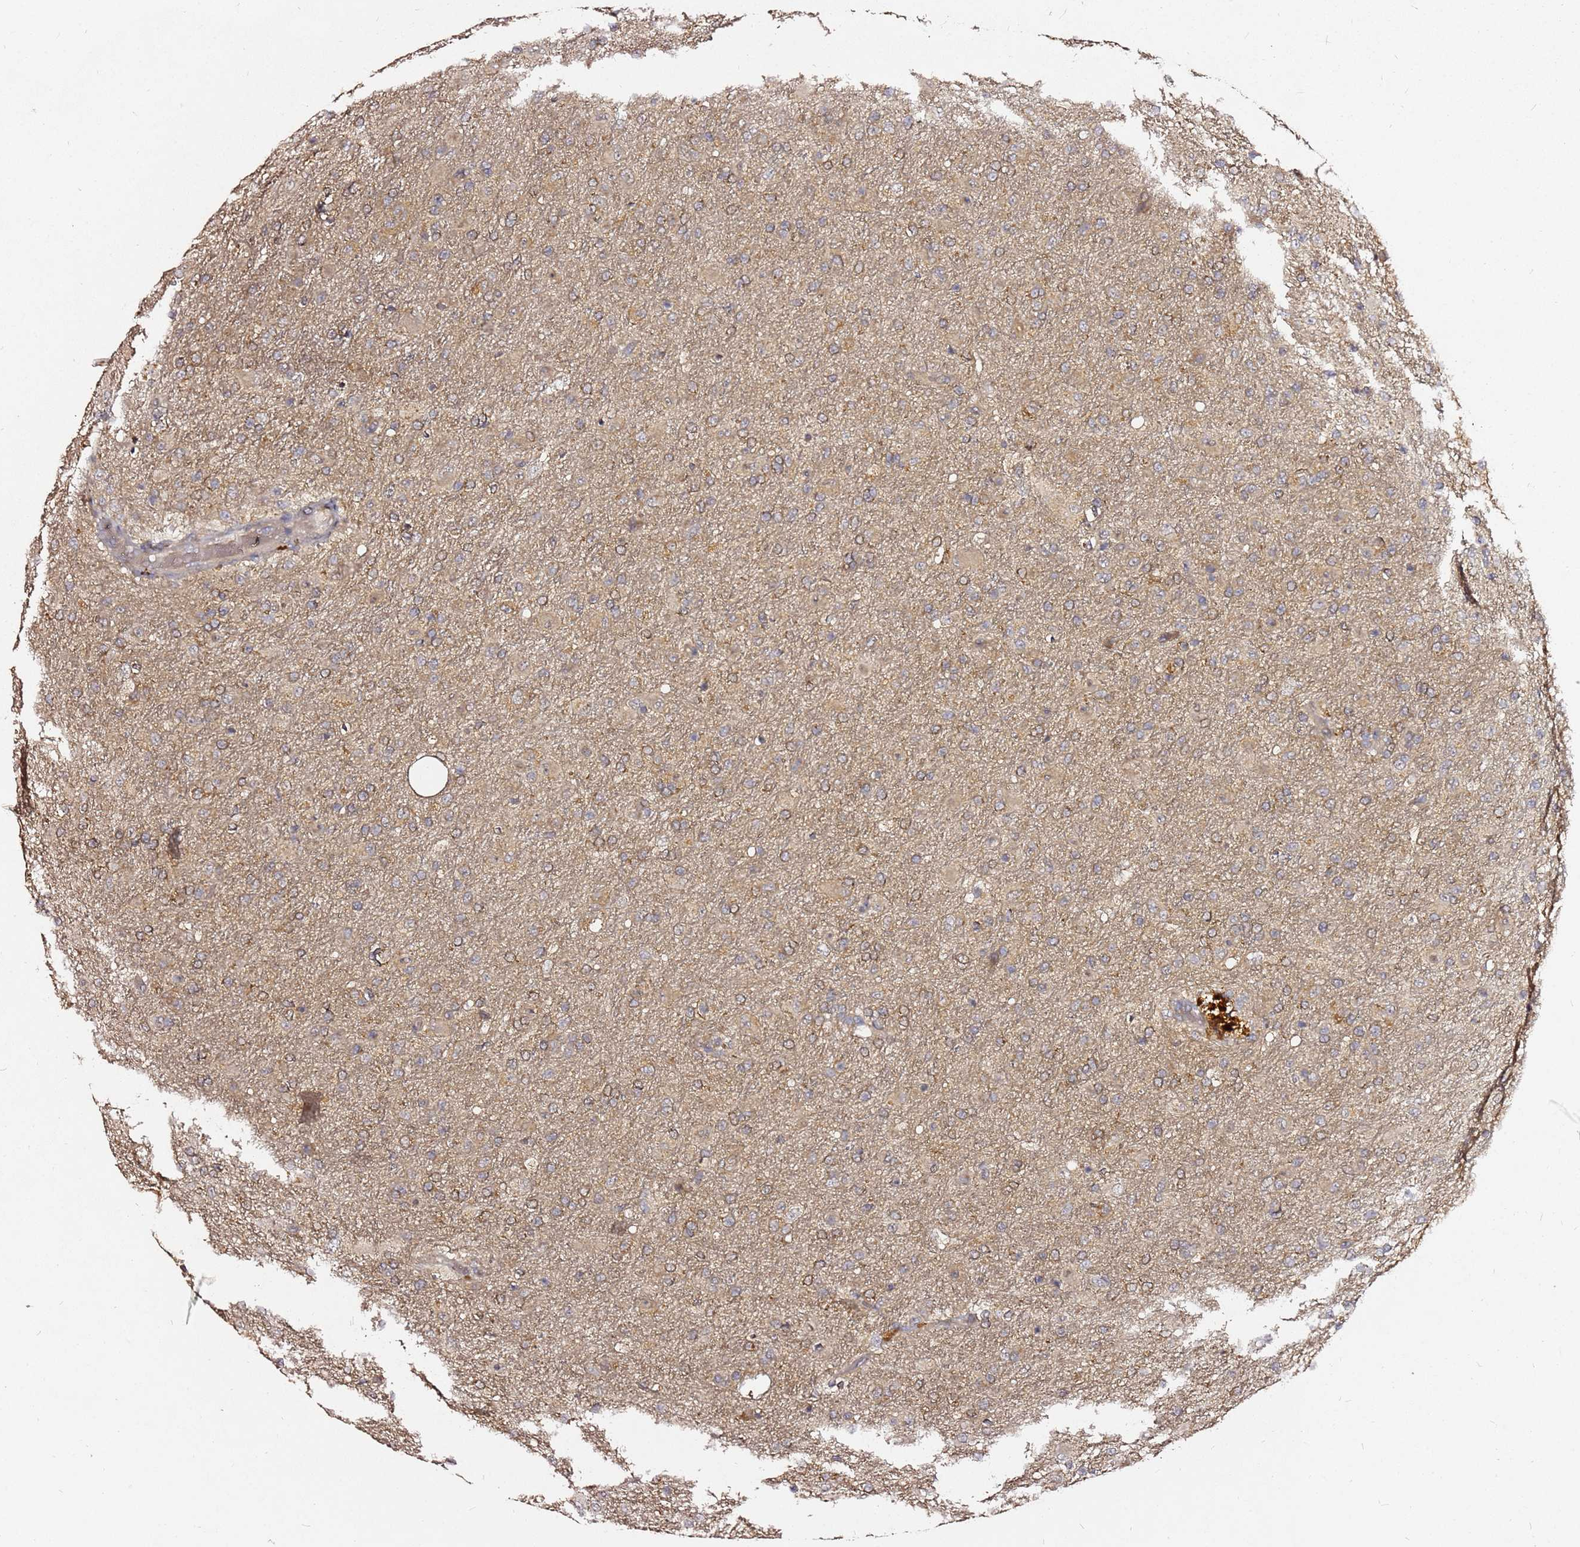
{"staining": {"intensity": "moderate", "quantity": ">75%", "location": "cytoplasmic/membranous"}, "tissue": "glioma", "cell_type": "Tumor cells", "image_type": "cancer", "snomed": [{"axis": "morphology", "description": "Glioma, malignant, Low grade"}, {"axis": "topography", "description": "Brain"}], "caption": "A histopathology image of human malignant low-grade glioma stained for a protein shows moderate cytoplasmic/membranous brown staining in tumor cells.", "gene": "C6orf136", "patient": {"sex": "male", "age": 65}}